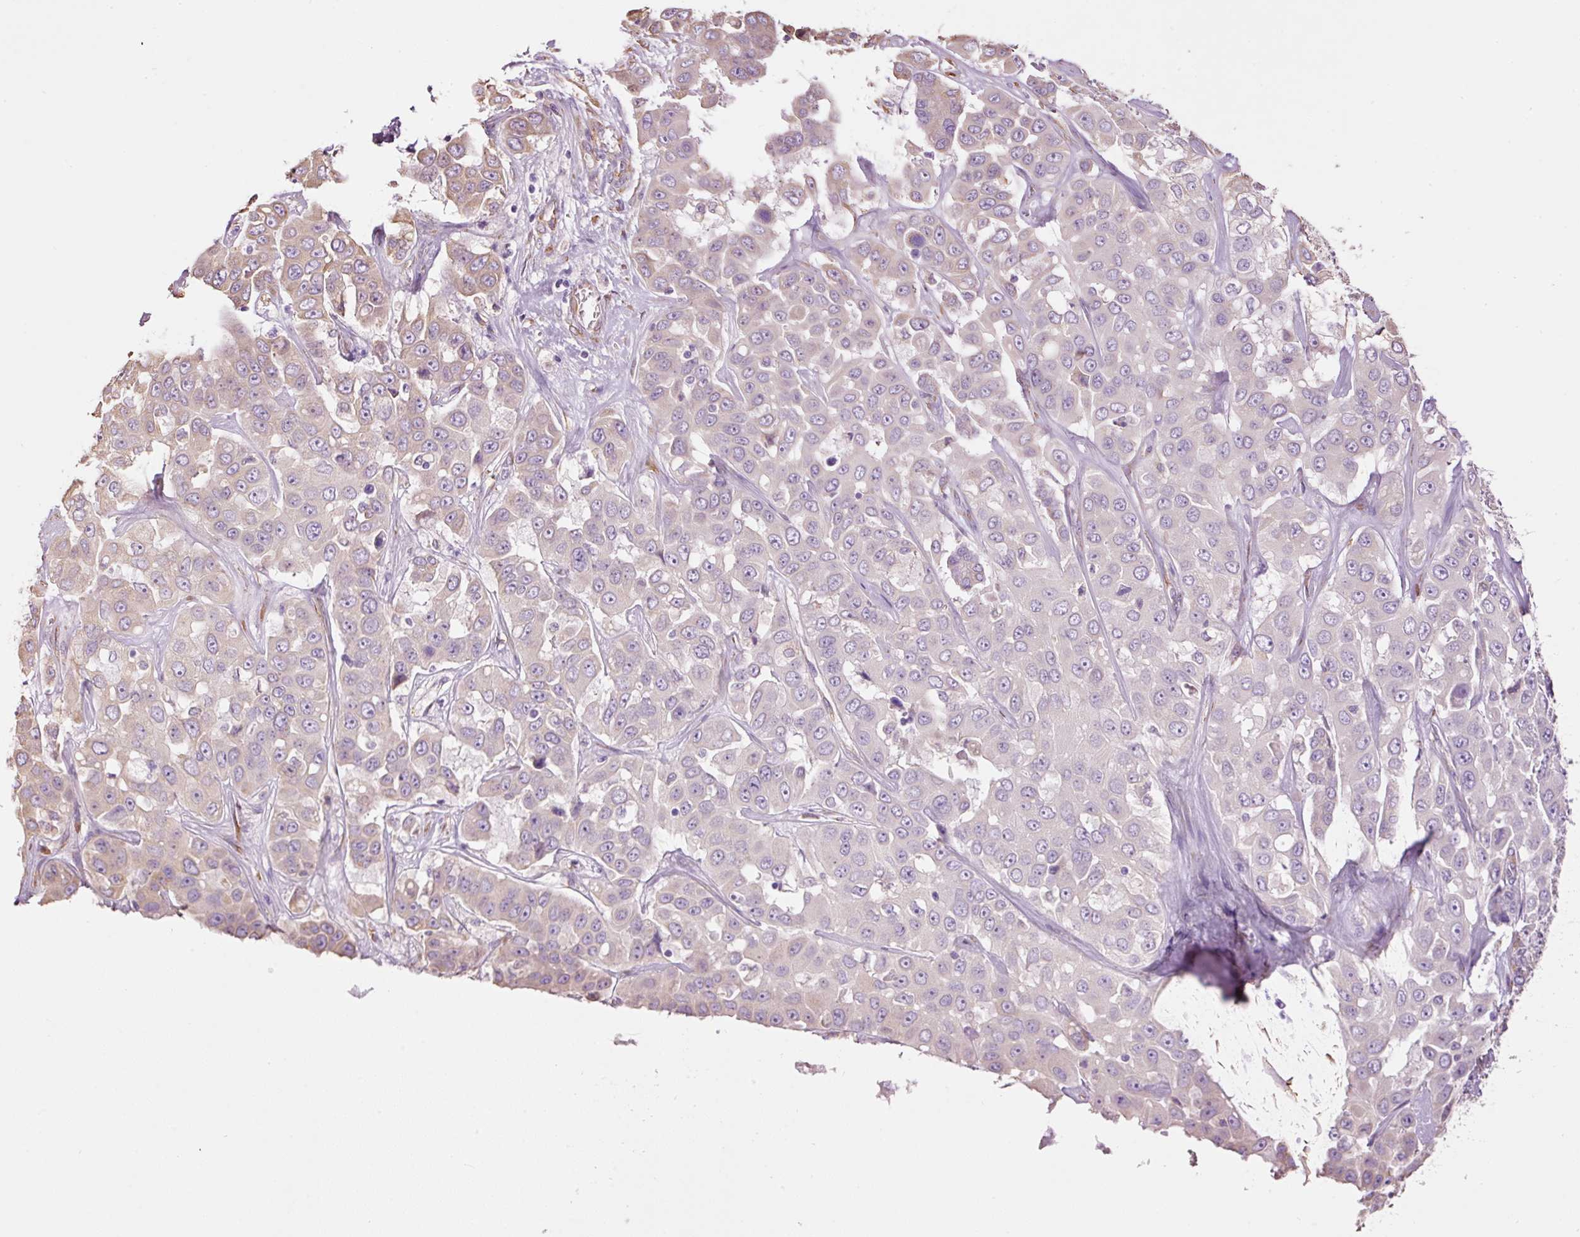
{"staining": {"intensity": "weak", "quantity": "<25%", "location": "cytoplasmic/membranous"}, "tissue": "liver cancer", "cell_type": "Tumor cells", "image_type": "cancer", "snomed": [{"axis": "morphology", "description": "Cholangiocarcinoma"}, {"axis": "topography", "description": "Liver"}], "caption": "IHC photomicrograph of liver cancer (cholangiocarcinoma) stained for a protein (brown), which exhibits no expression in tumor cells. (IHC, brightfield microscopy, high magnification).", "gene": "GCG", "patient": {"sex": "female", "age": 52}}